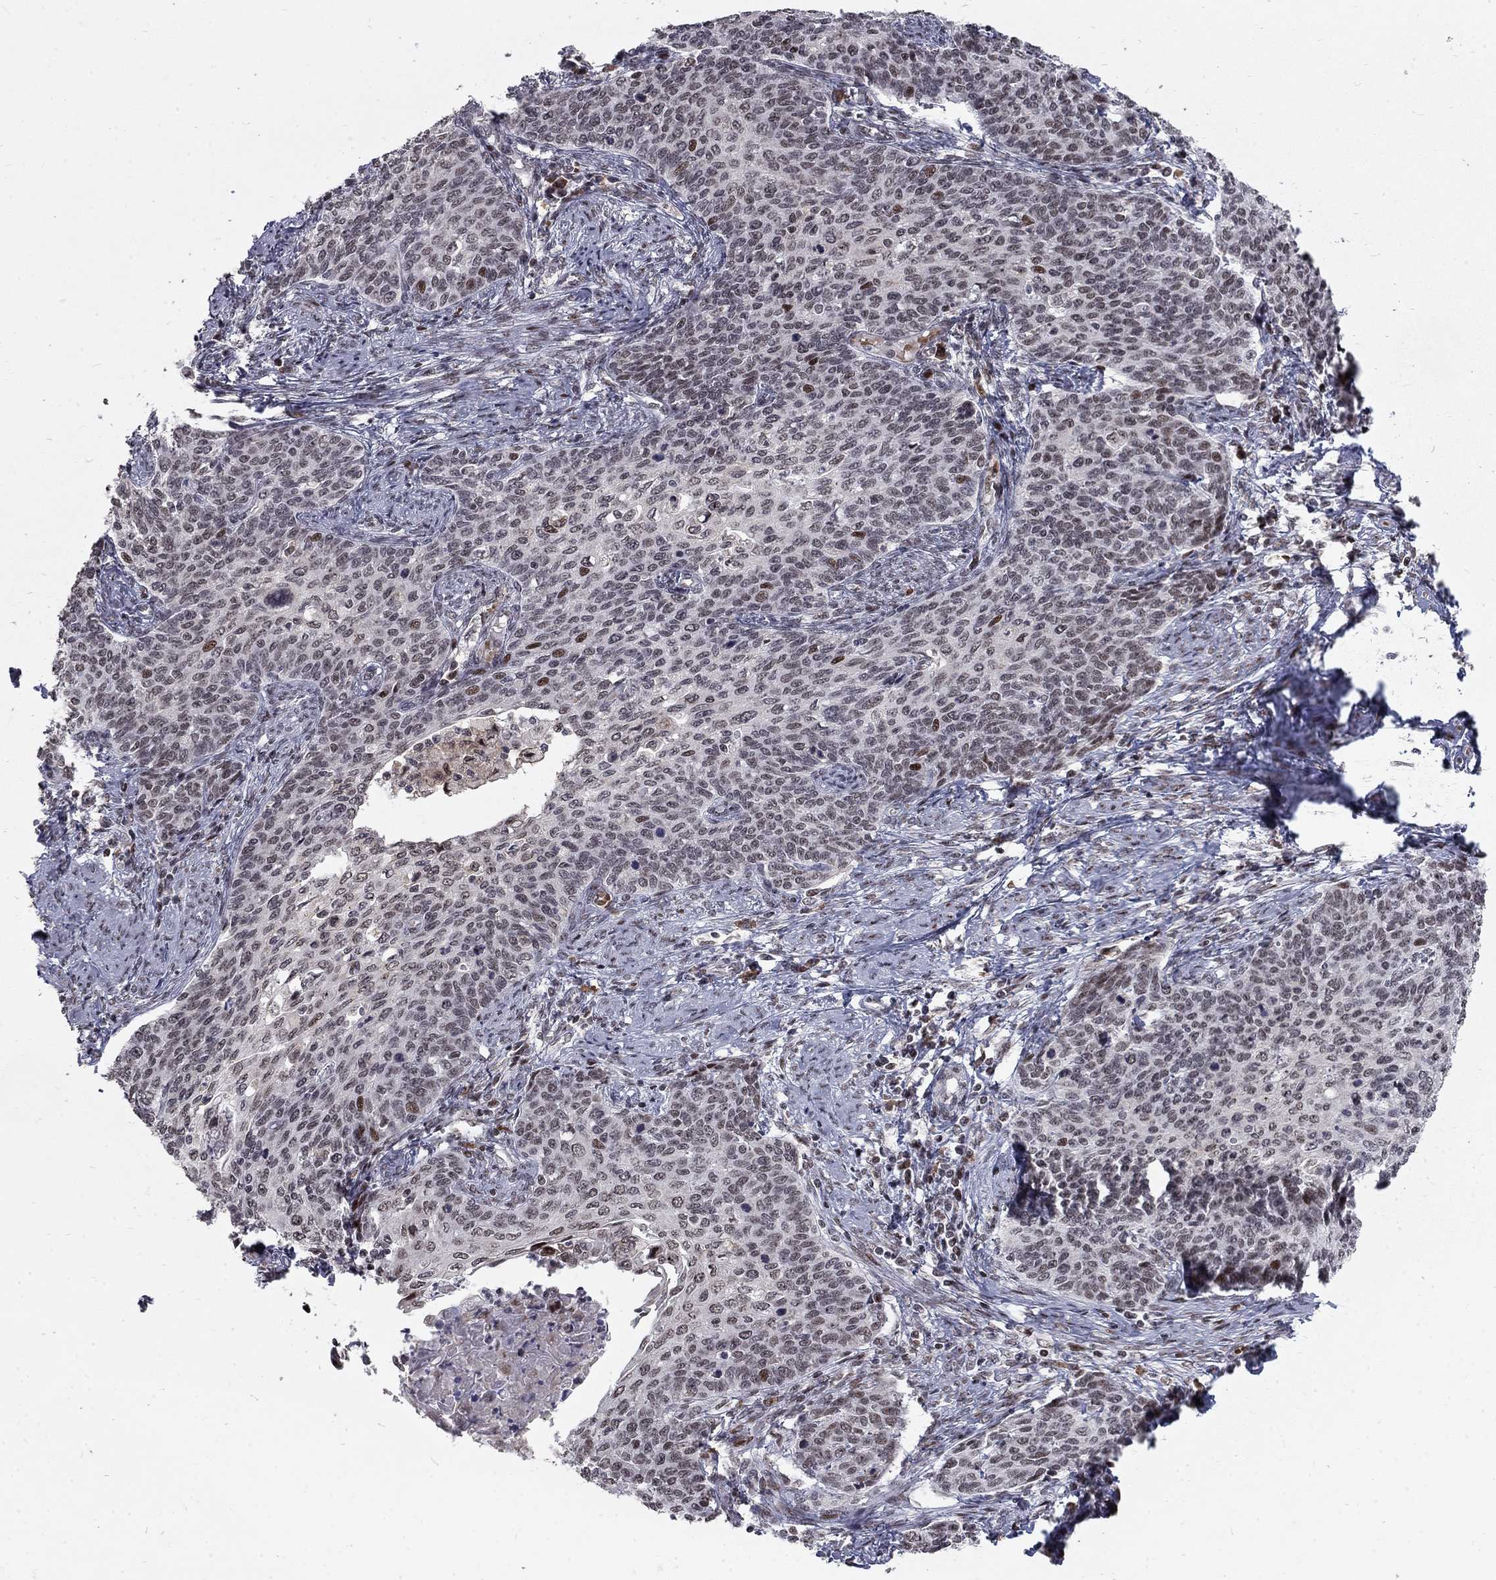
{"staining": {"intensity": "negative", "quantity": "none", "location": "none"}, "tissue": "cervical cancer", "cell_type": "Tumor cells", "image_type": "cancer", "snomed": [{"axis": "morphology", "description": "Normal tissue, NOS"}, {"axis": "morphology", "description": "Squamous cell carcinoma, NOS"}, {"axis": "topography", "description": "Cervix"}], "caption": "Human cervical squamous cell carcinoma stained for a protein using immunohistochemistry (IHC) displays no positivity in tumor cells.", "gene": "TCEAL1", "patient": {"sex": "female", "age": 39}}